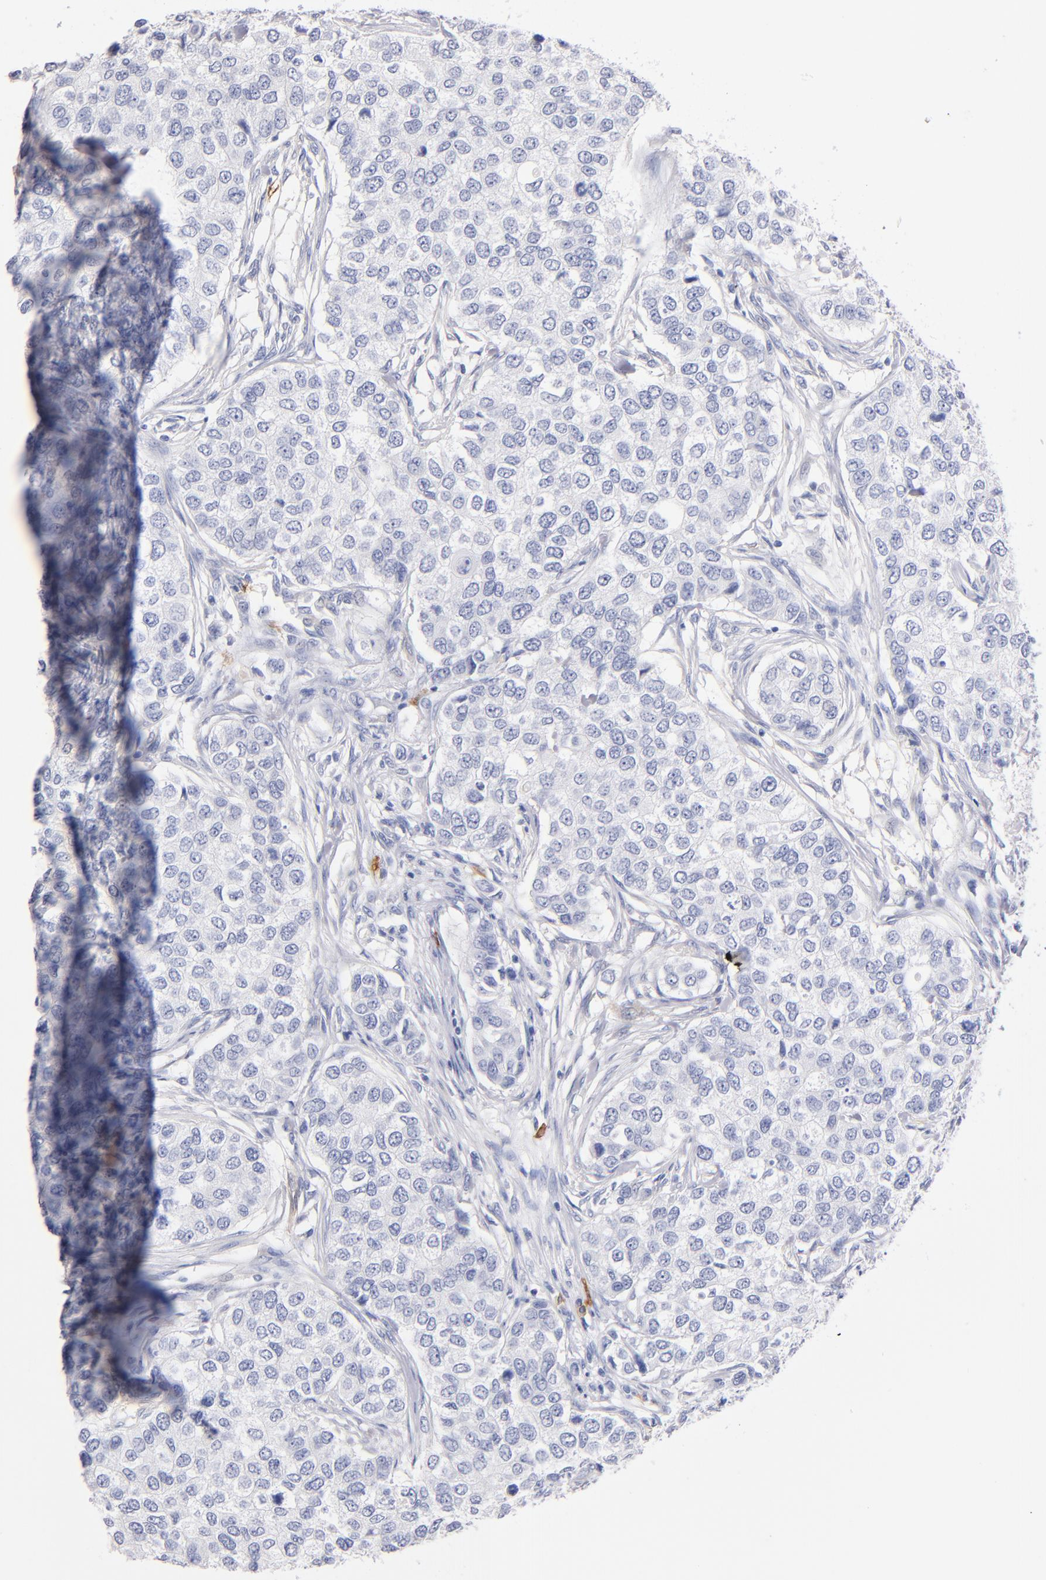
{"staining": {"intensity": "negative", "quantity": "none", "location": "none"}, "tissue": "breast cancer", "cell_type": "Tumor cells", "image_type": "cancer", "snomed": [{"axis": "morphology", "description": "Normal tissue, NOS"}, {"axis": "morphology", "description": "Duct carcinoma"}, {"axis": "topography", "description": "Breast"}], "caption": "Immunohistochemistry photomicrograph of neoplastic tissue: human infiltrating ductal carcinoma (breast) stained with DAB (3,3'-diaminobenzidine) shows no significant protein expression in tumor cells.", "gene": "KIT", "patient": {"sex": "female", "age": 49}}